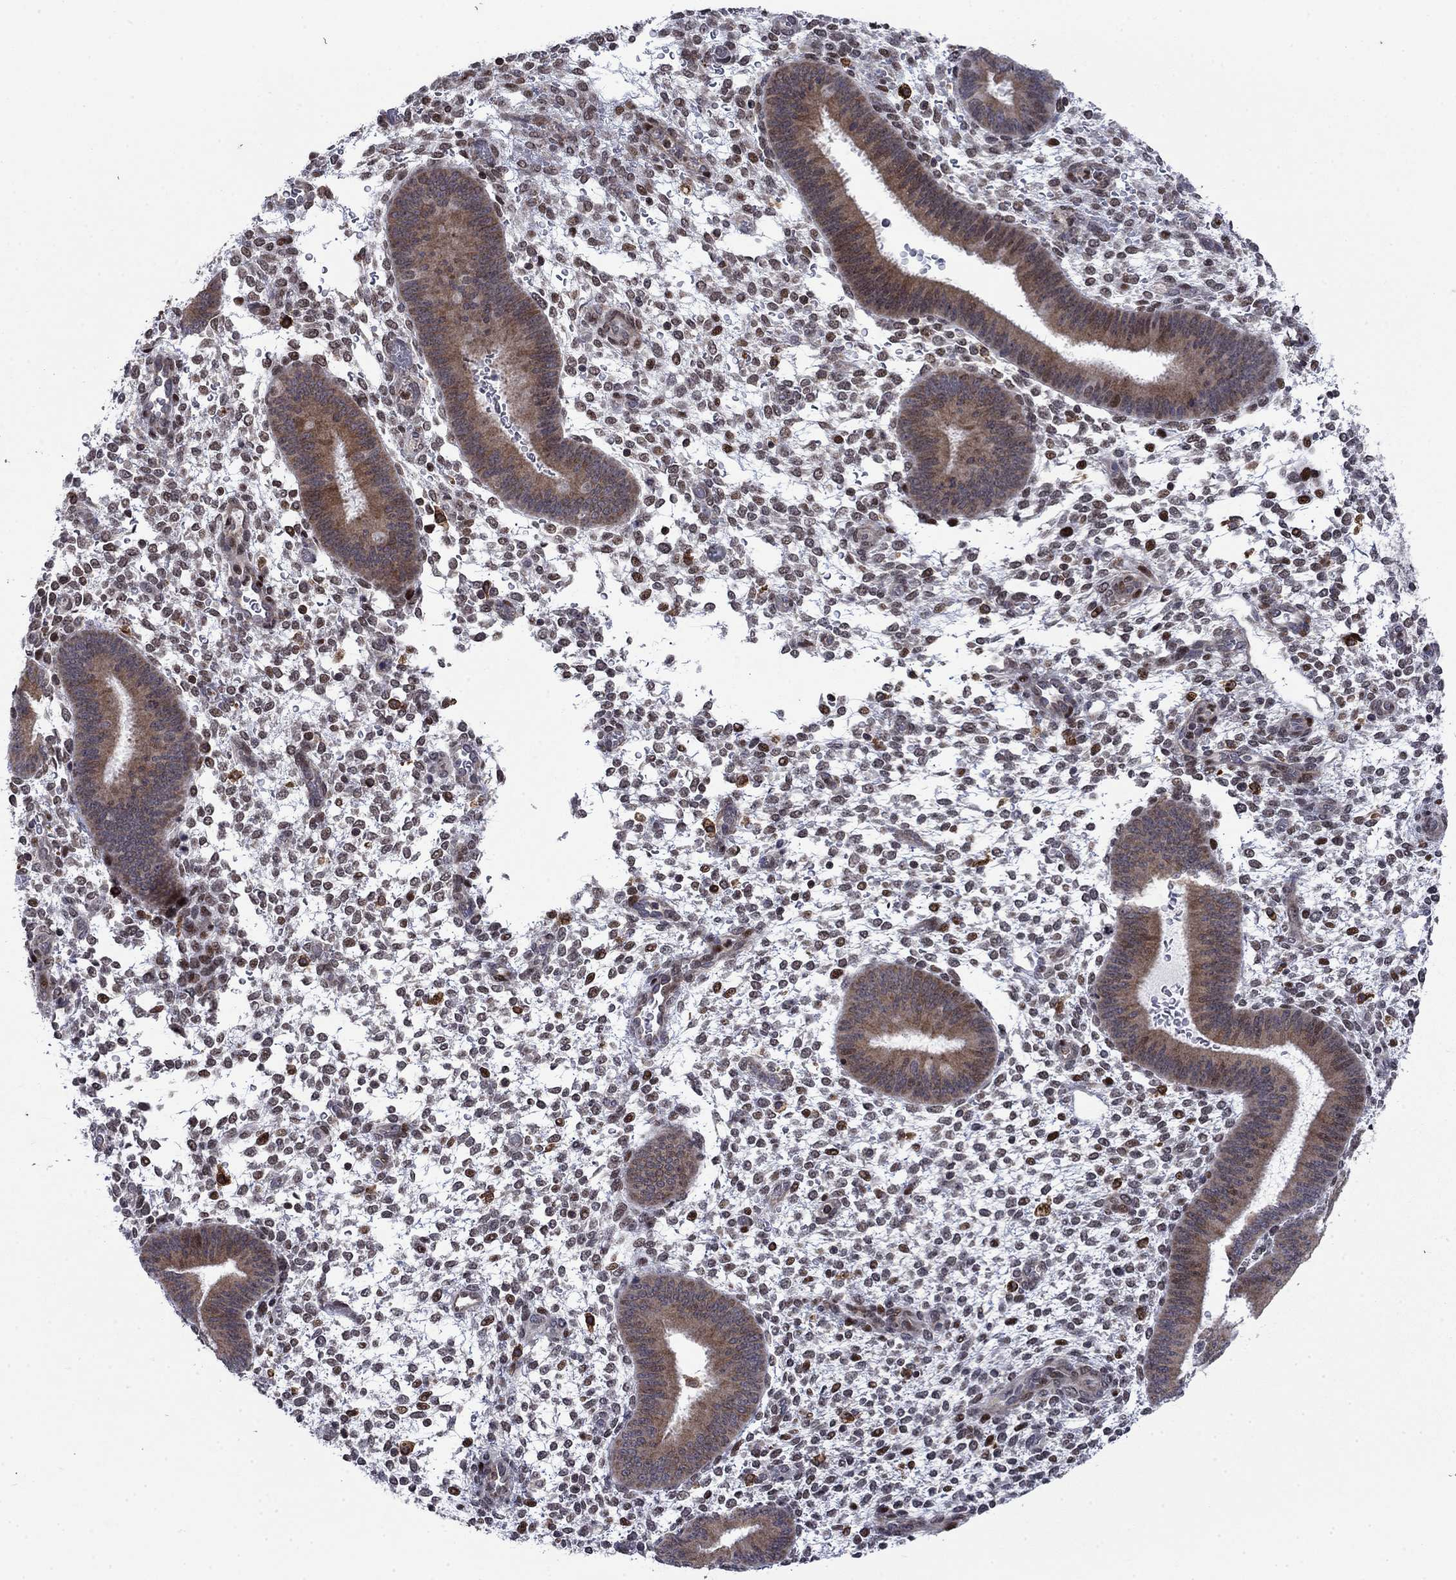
{"staining": {"intensity": "moderate", "quantity": "25%-75%", "location": "cytoplasmic/membranous"}, "tissue": "endometrium", "cell_type": "Cells in endometrial stroma", "image_type": "normal", "snomed": [{"axis": "morphology", "description": "Normal tissue, NOS"}, {"axis": "topography", "description": "Endometrium"}], "caption": "A photomicrograph showing moderate cytoplasmic/membranous expression in about 25%-75% of cells in endometrial stroma in unremarkable endometrium, as visualized by brown immunohistochemical staining.", "gene": "DHRS7", "patient": {"sex": "female", "age": 39}}